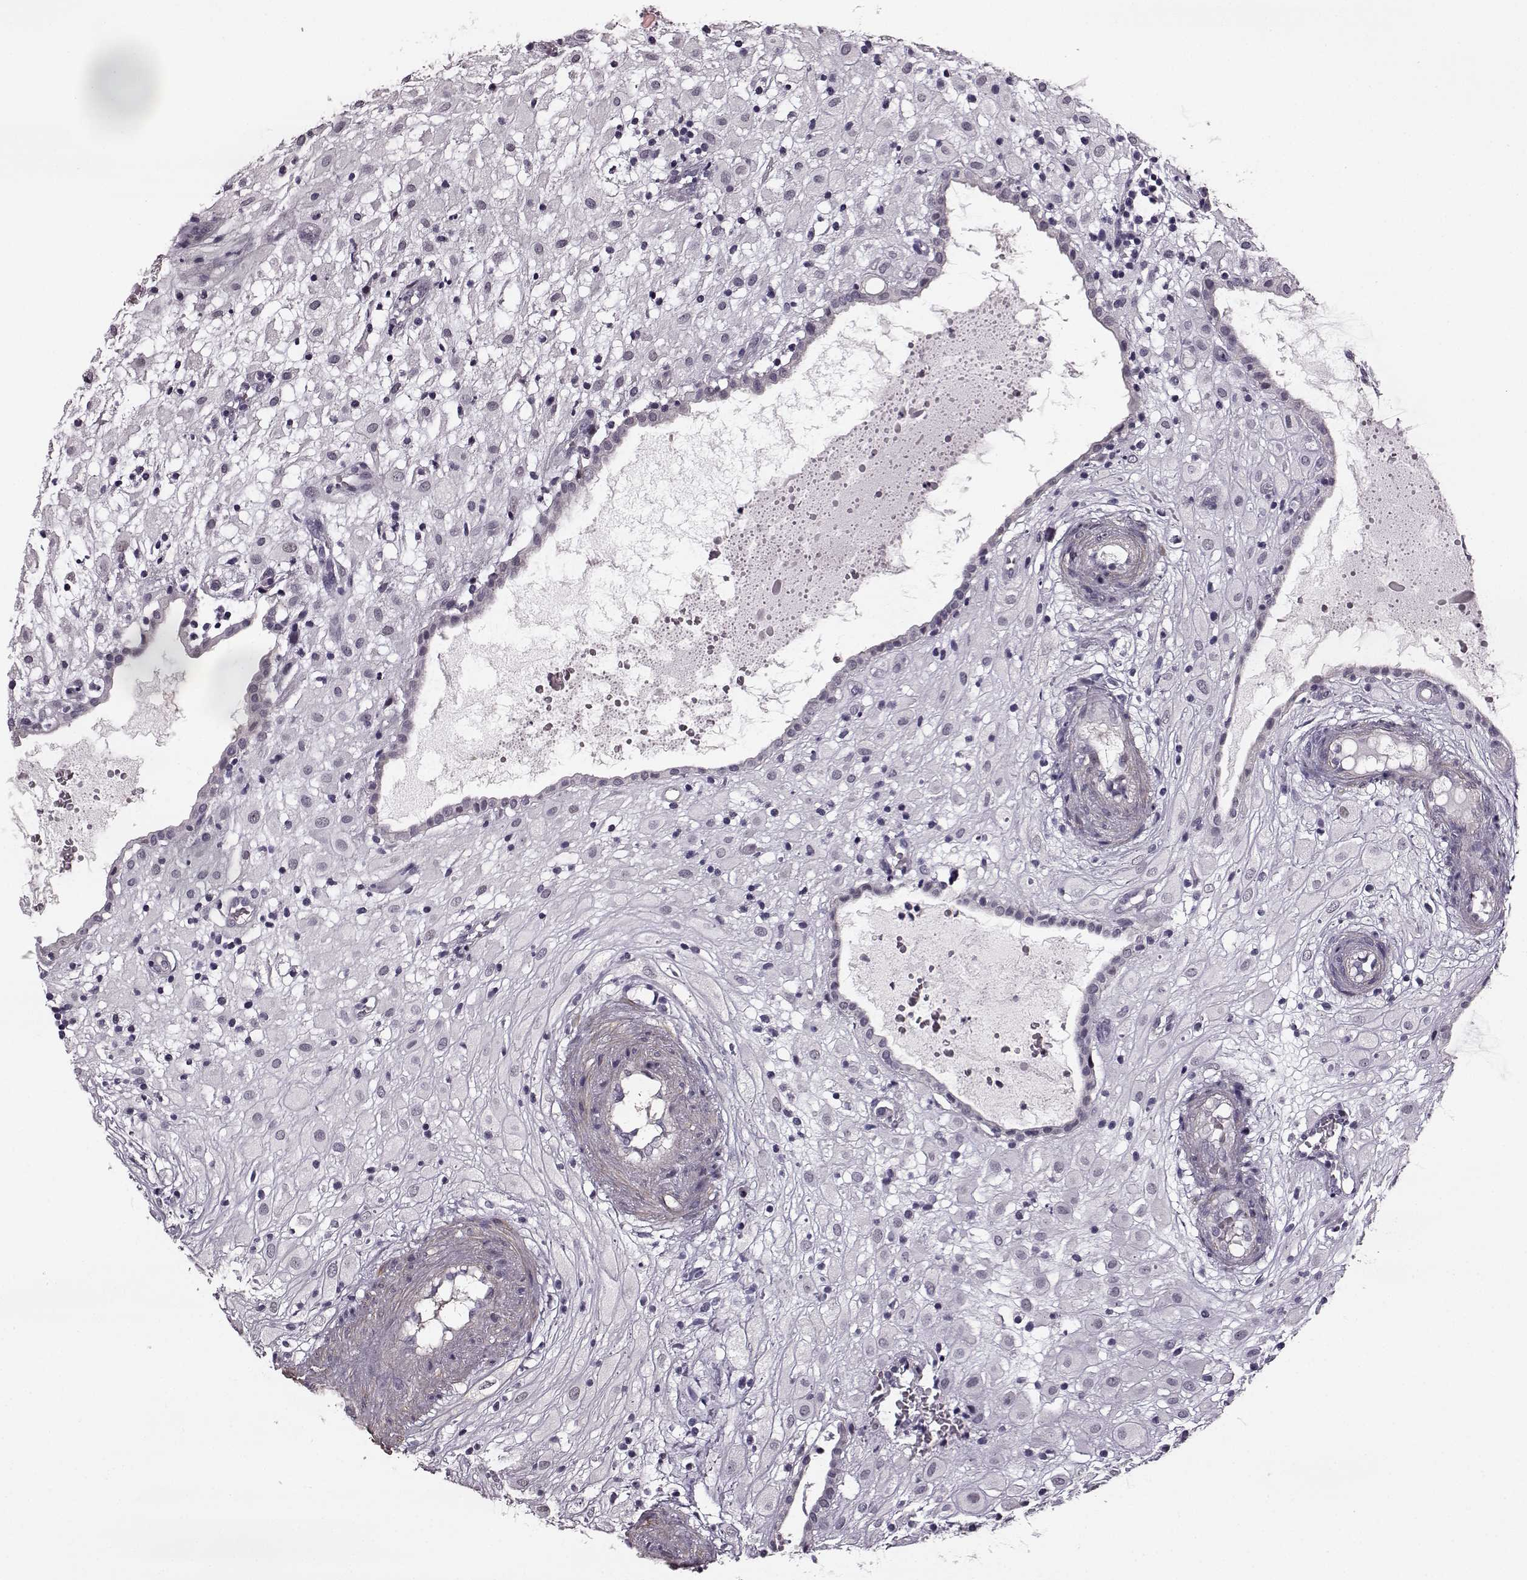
{"staining": {"intensity": "negative", "quantity": "none", "location": "none"}, "tissue": "placenta", "cell_type": "Decidual cells", "image_type": "normal", "snomed": [{"axis": "morphology", "description": "Normal tissue, NOS"}, {"axis": "topography", "description": "Placenta"}], "caption": "The immunohistochemistry micrograph has no significant expression in decidual cells of placenta. The staining was performed using DAB (3,3'-diaminobenzidine) to visualize the protein expression in brown, while the nuclei were stained in blue with hematoxylin (Magnification: 20x).", "gene": "SLCO3A1", "patient": {"sex": "female", "age": 24}}